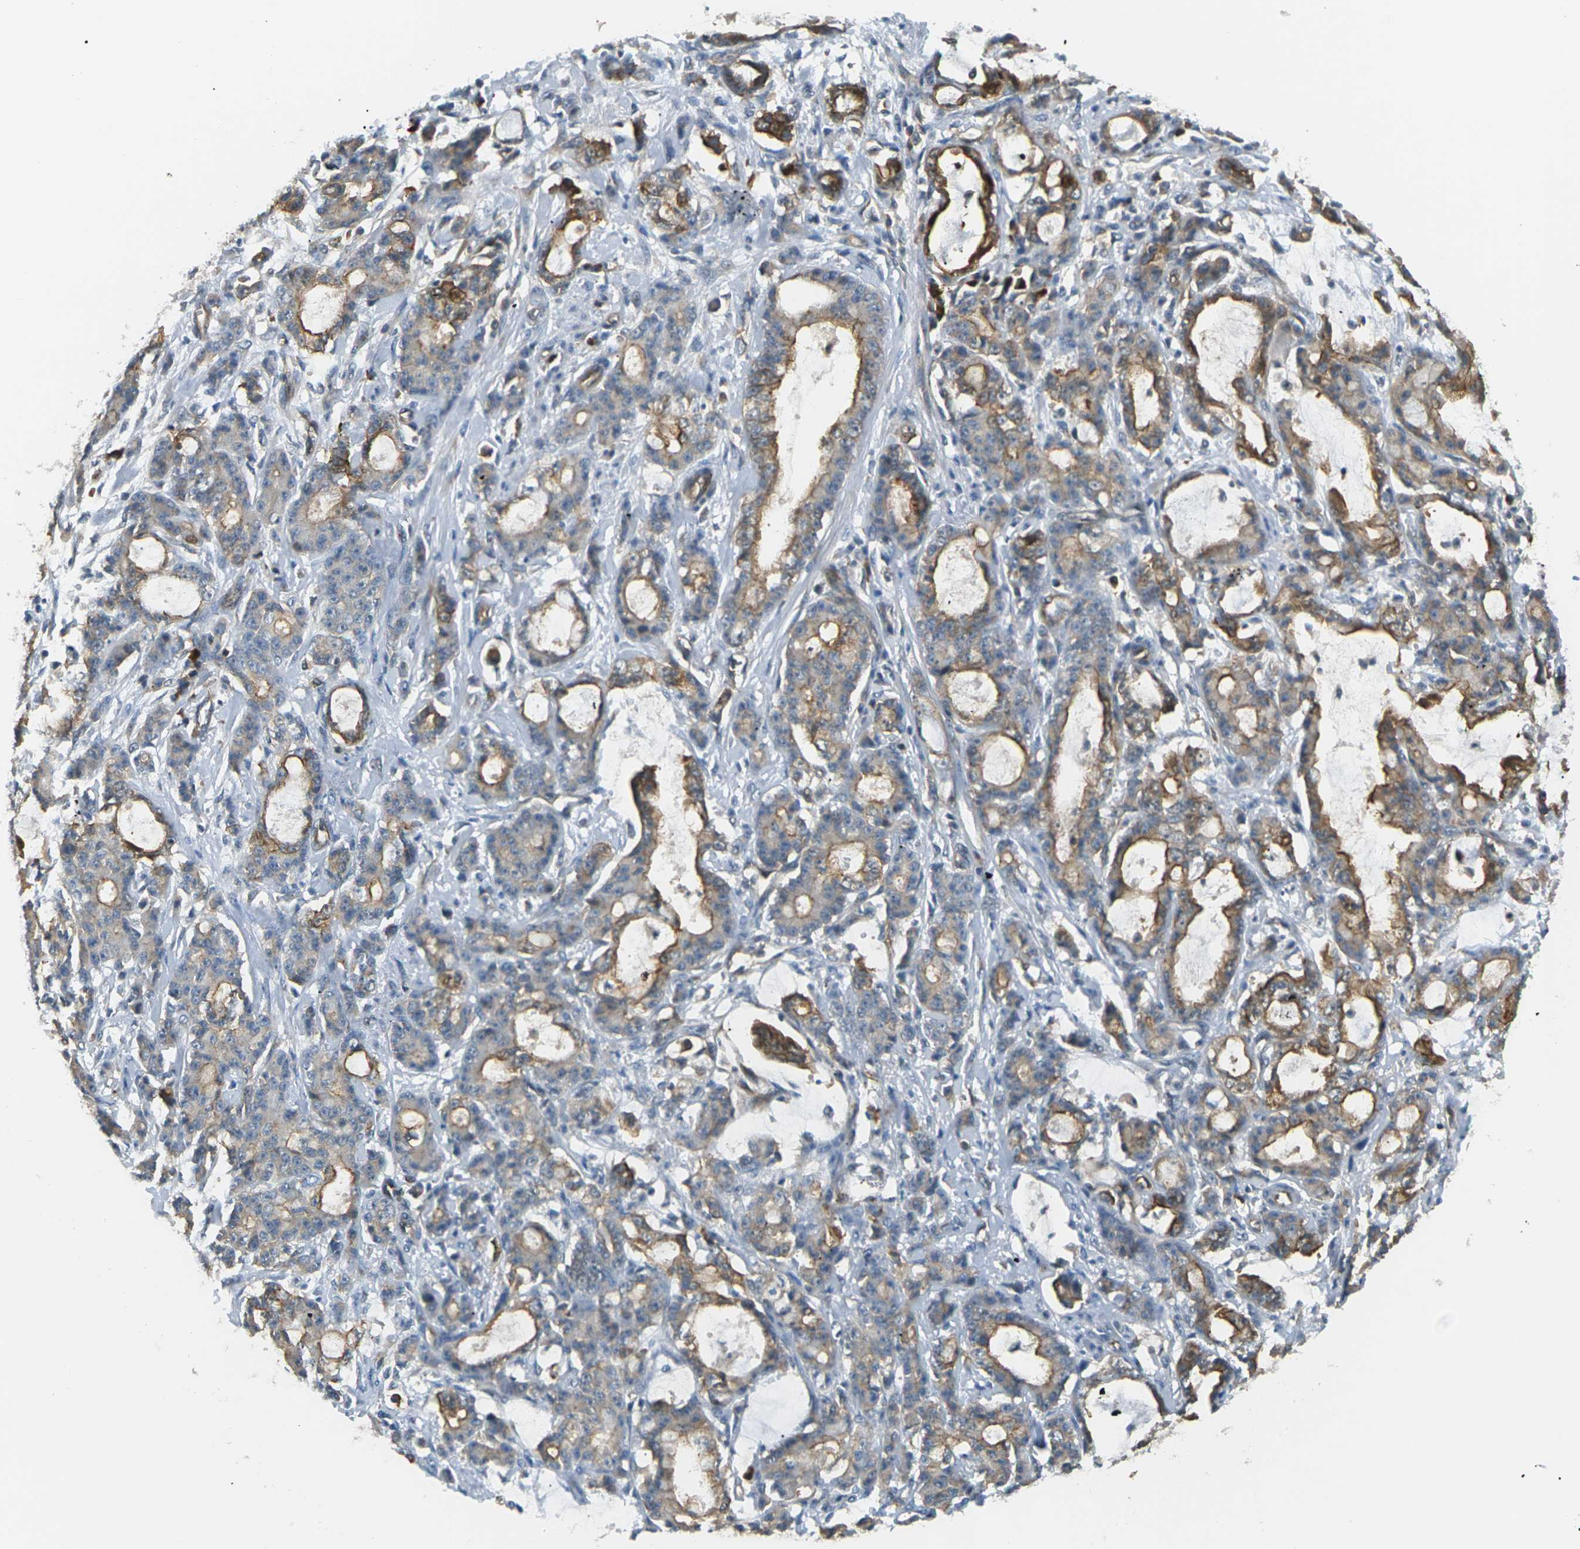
{"staining": {"intensity": "moderate", "quantity": ">75%", "location": "cytoplasmic/membranous"}, "tissue": "pancreatic cancer", "cell_type": "Tumor cells", "image_type": "cancer", "snomed": [{"axis": "morphology", "description": "Adenocarcinoma, NOS"}, {"axis": "topography", "description": "Pancreas"}], "caption": "Protein expression analysis of pancreatic cancer (adenocarcinoma) demonstrates moderate cytoplasmic/membranous expression in approximately >75% of tumor cells.", "gene": "SLC13A3", "patient": {"sex": "female", "age": 73}}